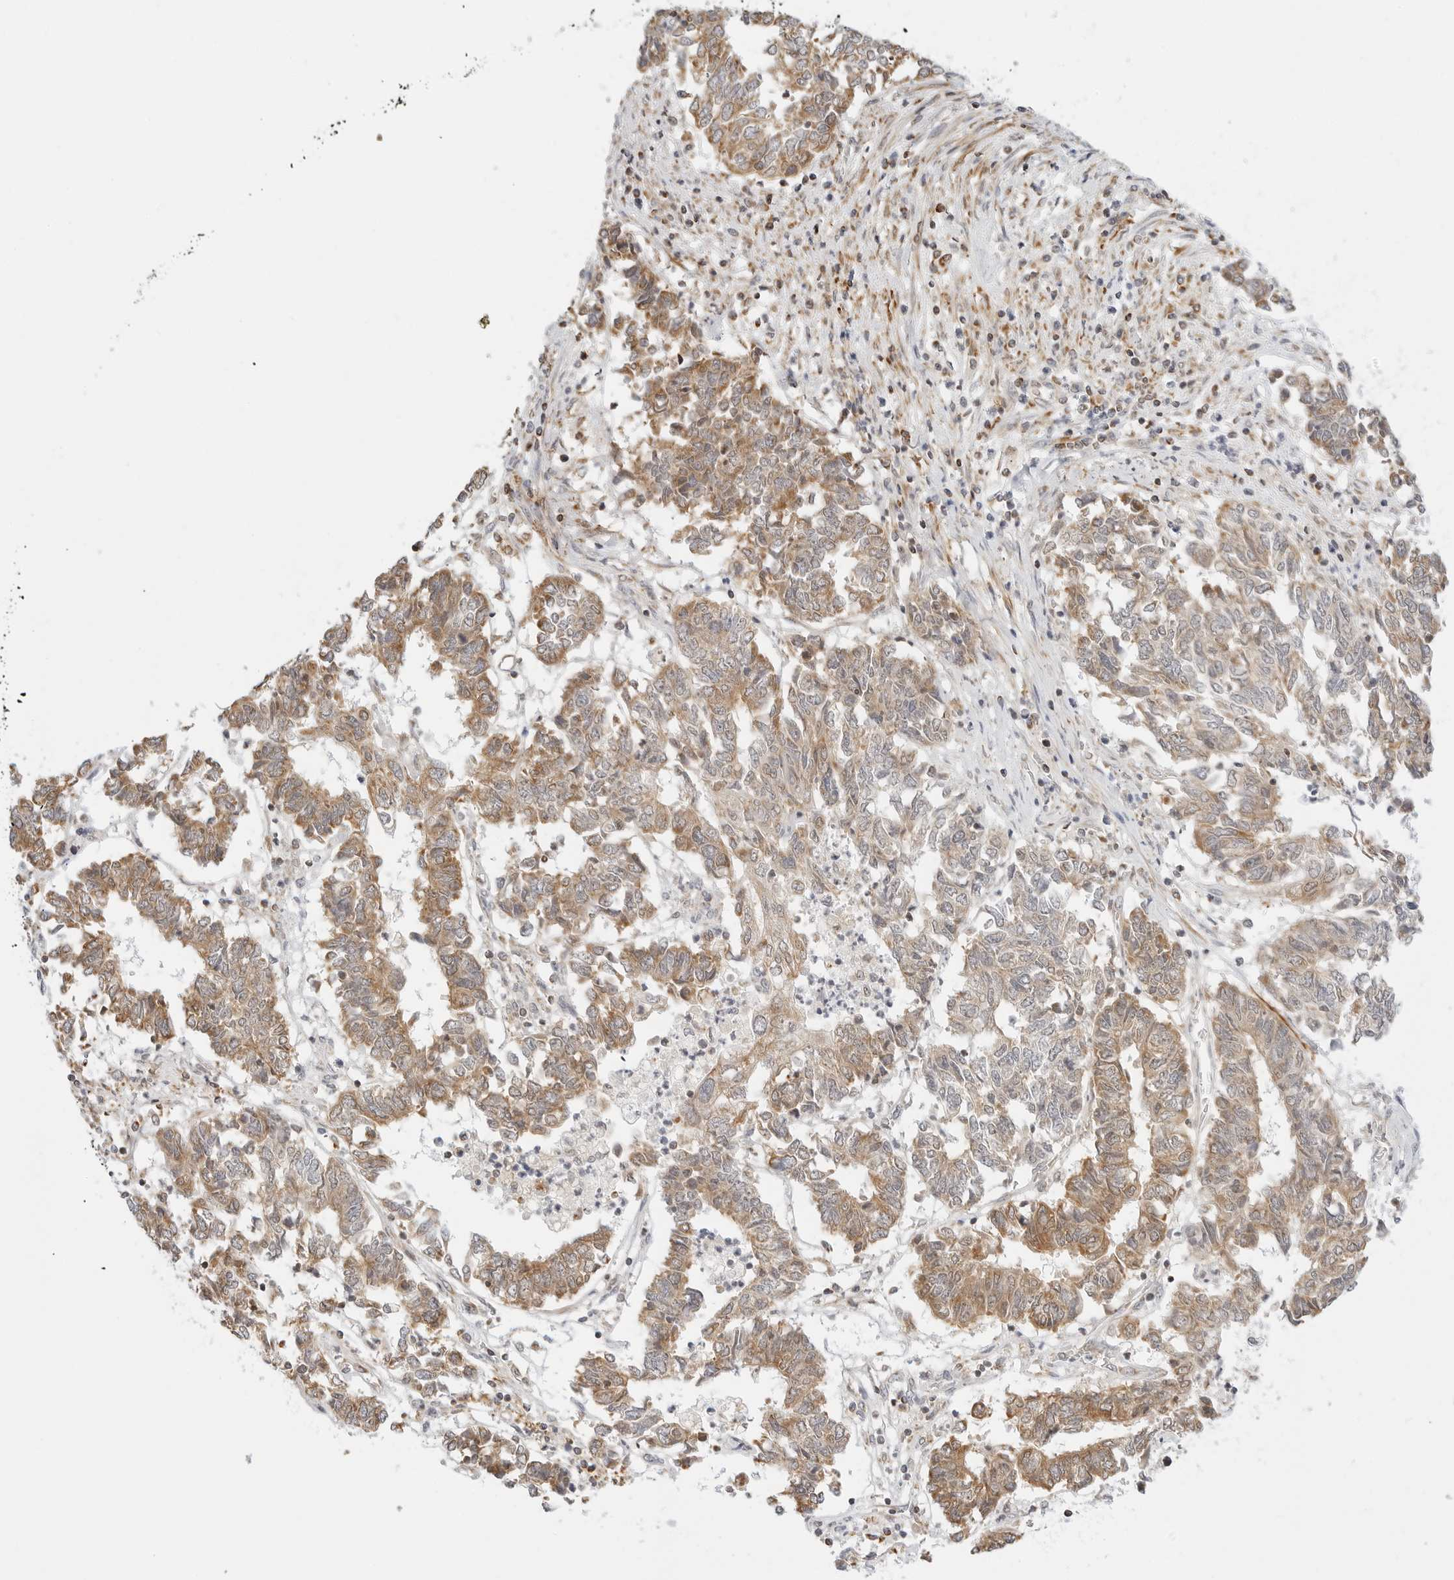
{"staining": {"intensity": "moderate", "quantity": ">75%", "location": "cytoplasmic/membranous"}, "tissue": "endometrial cancer", "cell_type": "Tumor cells", "image_type": "cancer", "snomed": [{"axis": "morphology", "description": "Adenocarcinoma, NOS"}, {"axis": "topography", "description": "Endometrium"}], "caption": "Human adenocarcinoma (endometrial) stained with a brown dye displays moderate cytoplasmic/membranous positive positivity in about >75% of tumor cells.", "gene": "GORAB", "patient": {"sex": "female", "age": 80}}